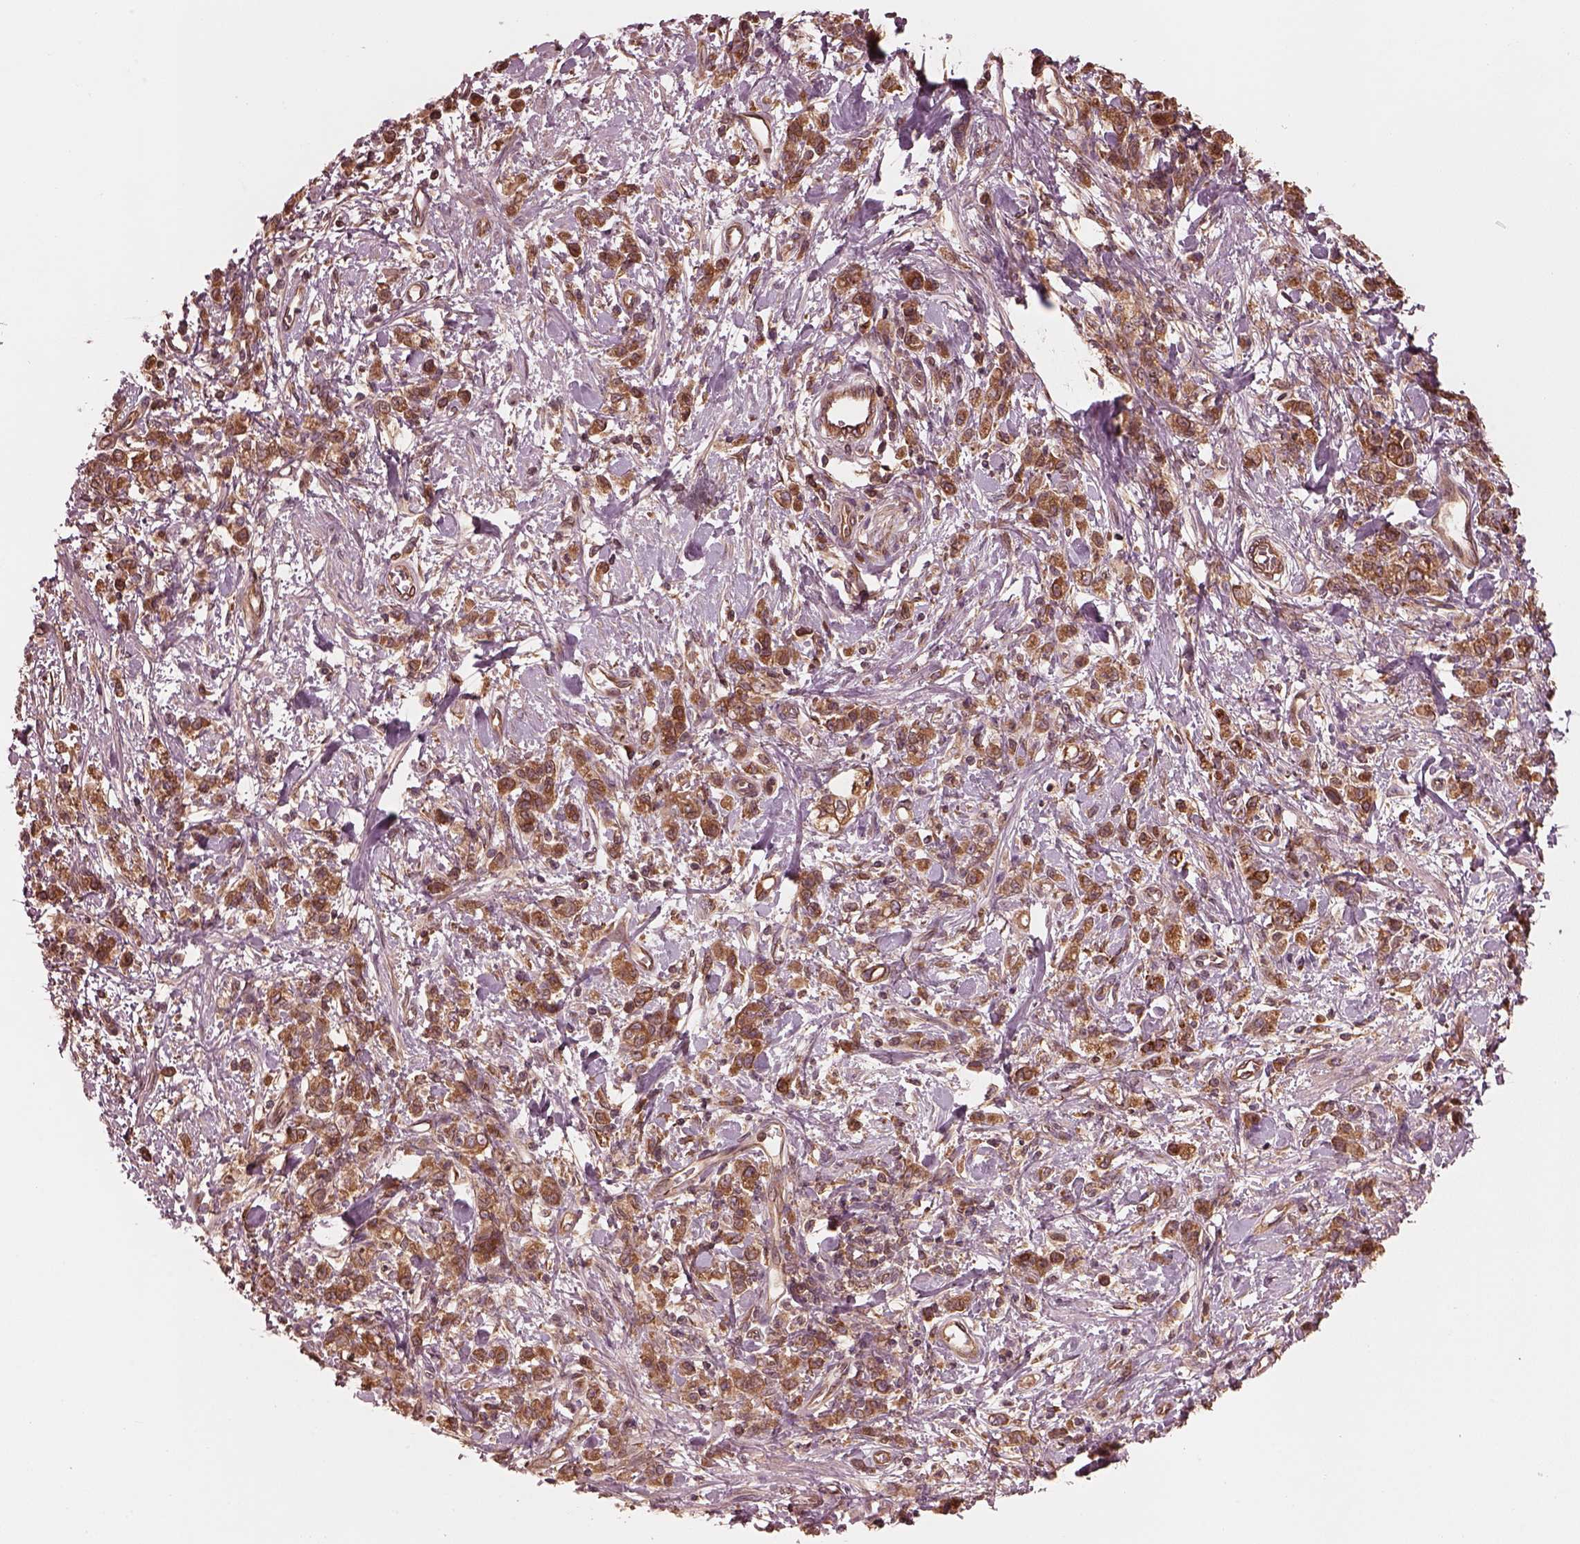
{"staining": {"intensity": "moderate", "quantity": ">75%", "location": "cytoplasmic/membranous"}, "tissue": "stomach cancer", "cell_type": "Tumor cells", "image_type": "cancer", "snomed": [{"axis": "morphology", "description": "Adenocarcinoma, NOS"}, {"axis": "topography", "description": "Stomach"}], "caption": "IHC histopathology image of stomach adenocarcinoma stained for a protein (brown), which displays medium levels of moderate cytoplasmic/membranous positivity in approximately >75% of tumor cells.", "gene": "PIK3R2", "patient": {"sex": "male", "age": 77}}